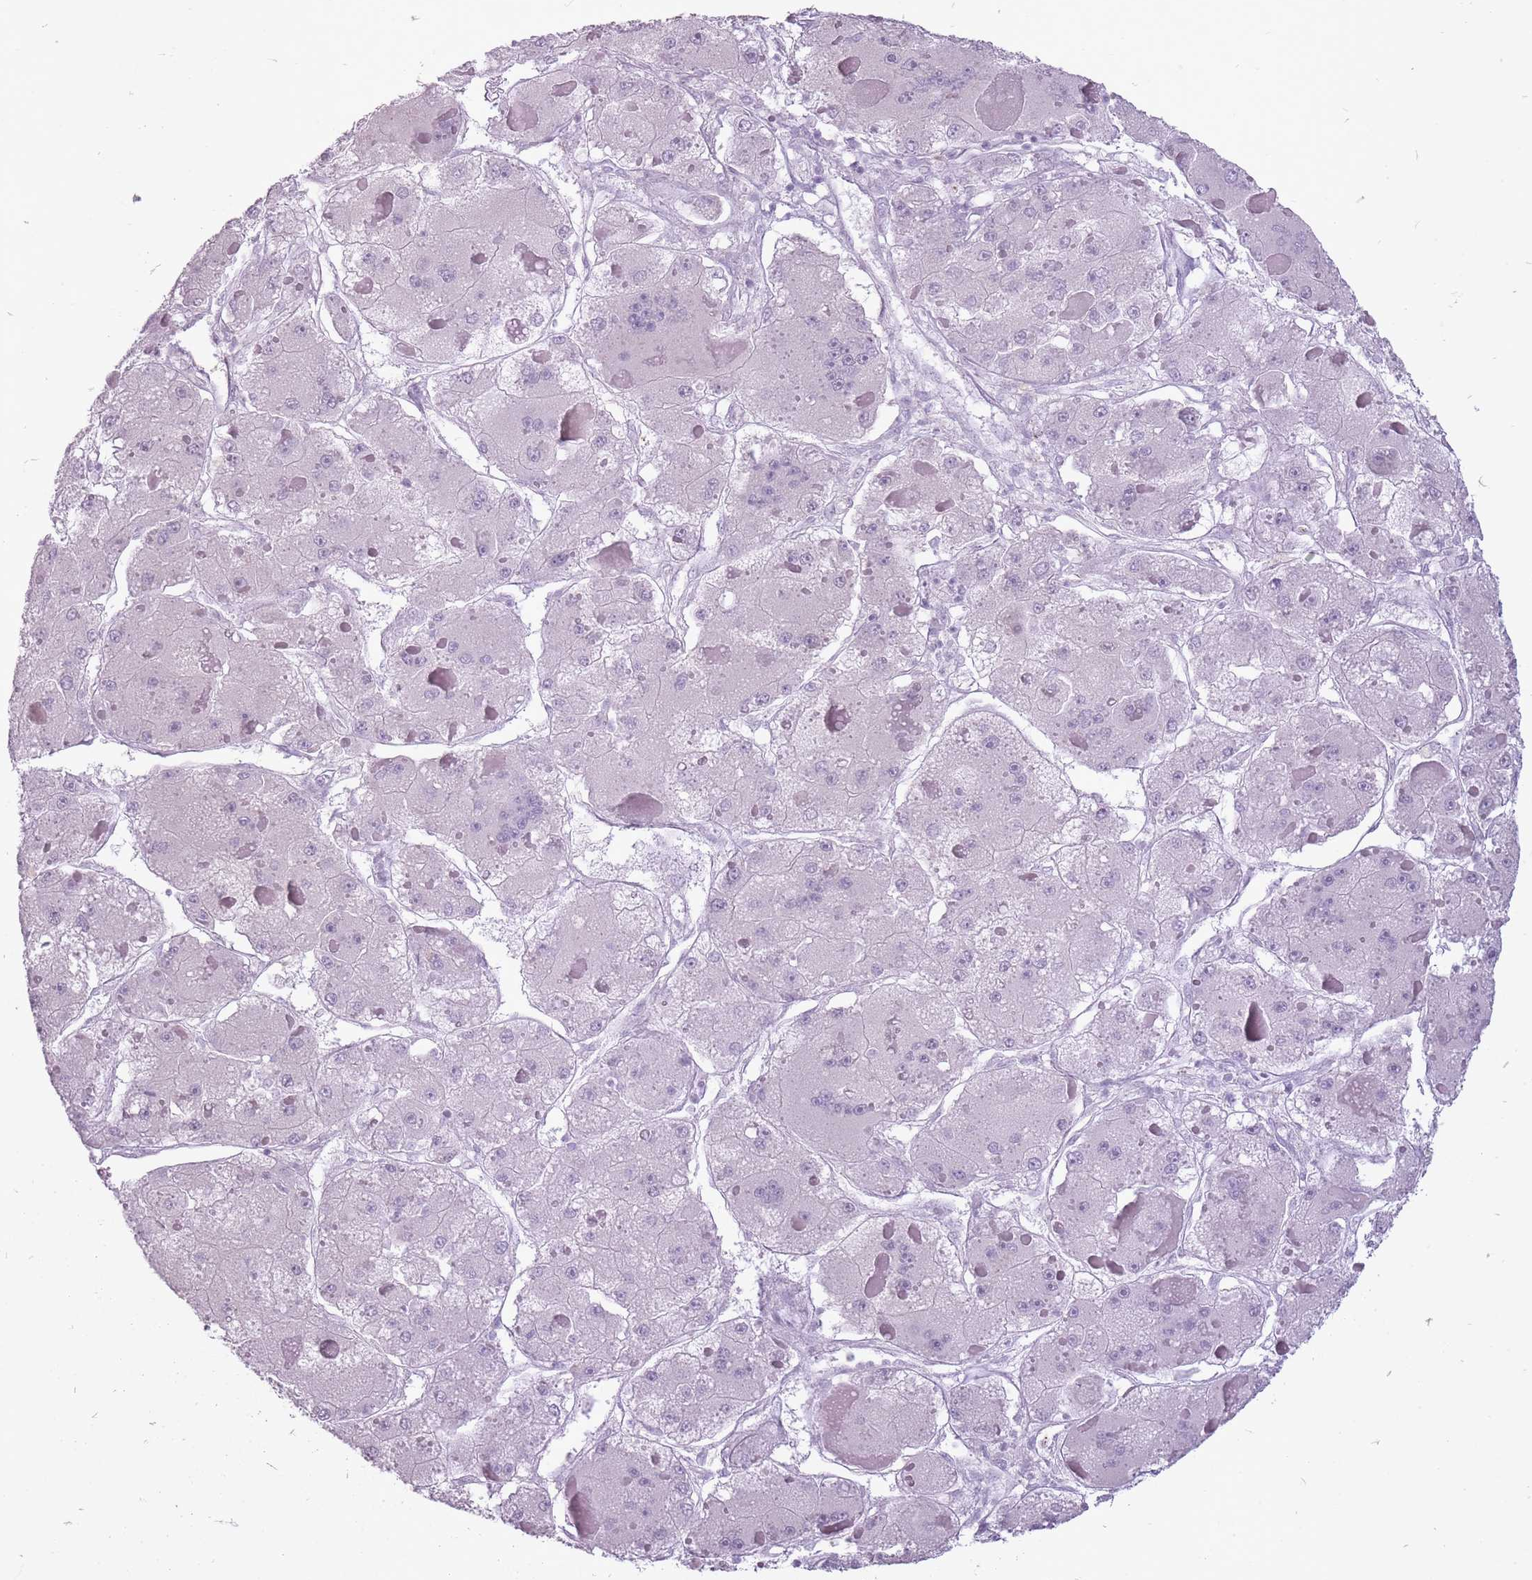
{"staining": {"intensity": "negative", "quantity": "none", "location": "none"}, "tissue": "liver cancer", "cell_type": "Tumor cells", "image_type": "cancer", "snomed": [{"axis": "morphology", "description": "Carcinoma, Hepatocellular, NOS"}, {"axis": "topography", "description": "Liver"}], "caption": "There is no significant expression in tumor cells of liver cancer (hepatocellular carcinoma). Nuclei are stained in blue.", "gene": "RFX4", "patient": {"sex": "female", "age": 73}}